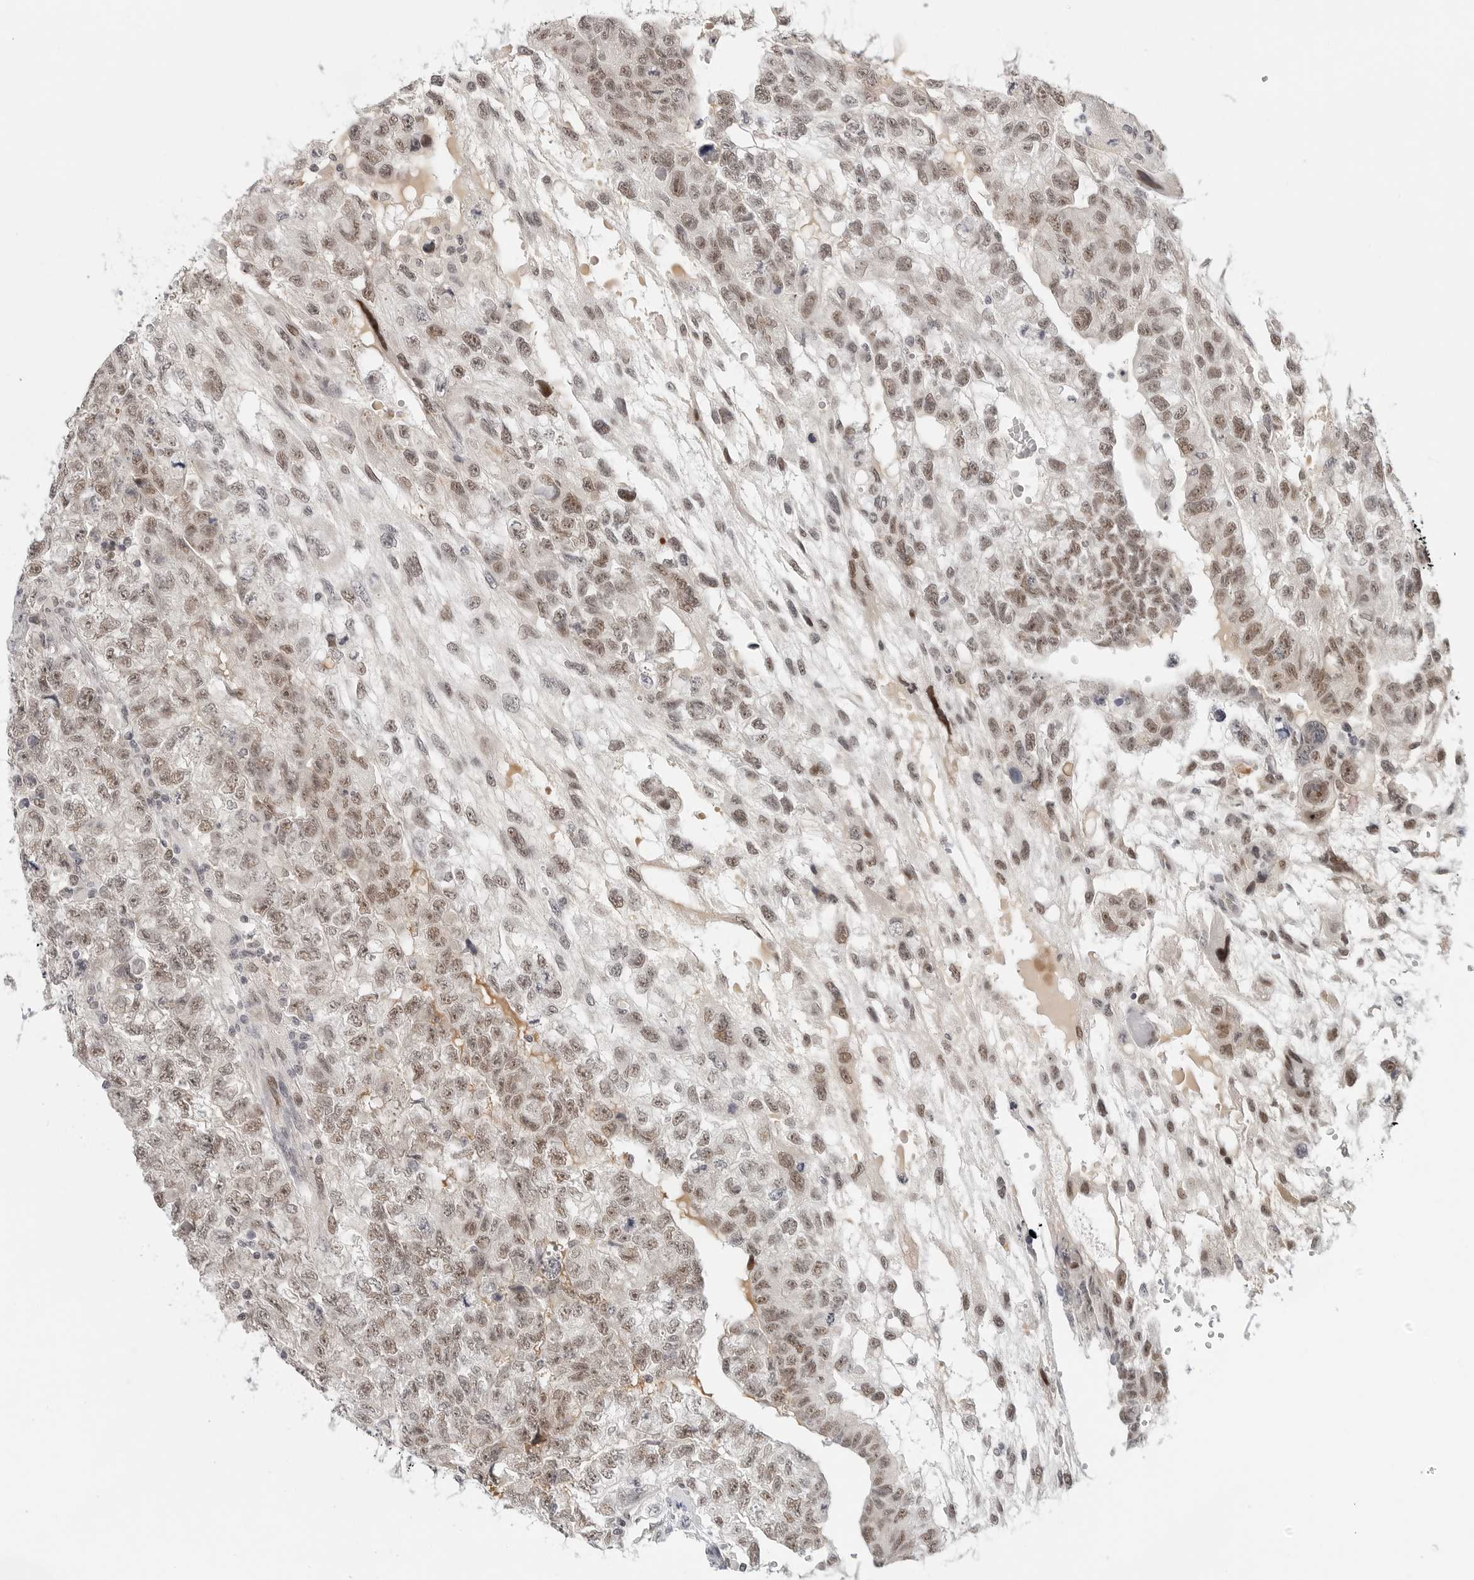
{"staining": {"intensity": "moderate", "quantity": ">75%", "location": "nuclear"}, "tissue": "testis cancer", "cell_type": "Tumor cells", "image_type": "cancer", "snomed": [{"axis": "morphology", "description": "Carcinoma, Embryonal, NOS"}, {"axis": "topography", "description": "Testis"}], "caption": "Protein analysis of testis embryonal carcinoma tissue exhibits moderate nuclear expression in approximately >75% of tumor cells. (Brightfield microscopy of DAB IHC at high magnification).", "gene": "TSEN2", "patient": {"sex": "male", "age": 36}}